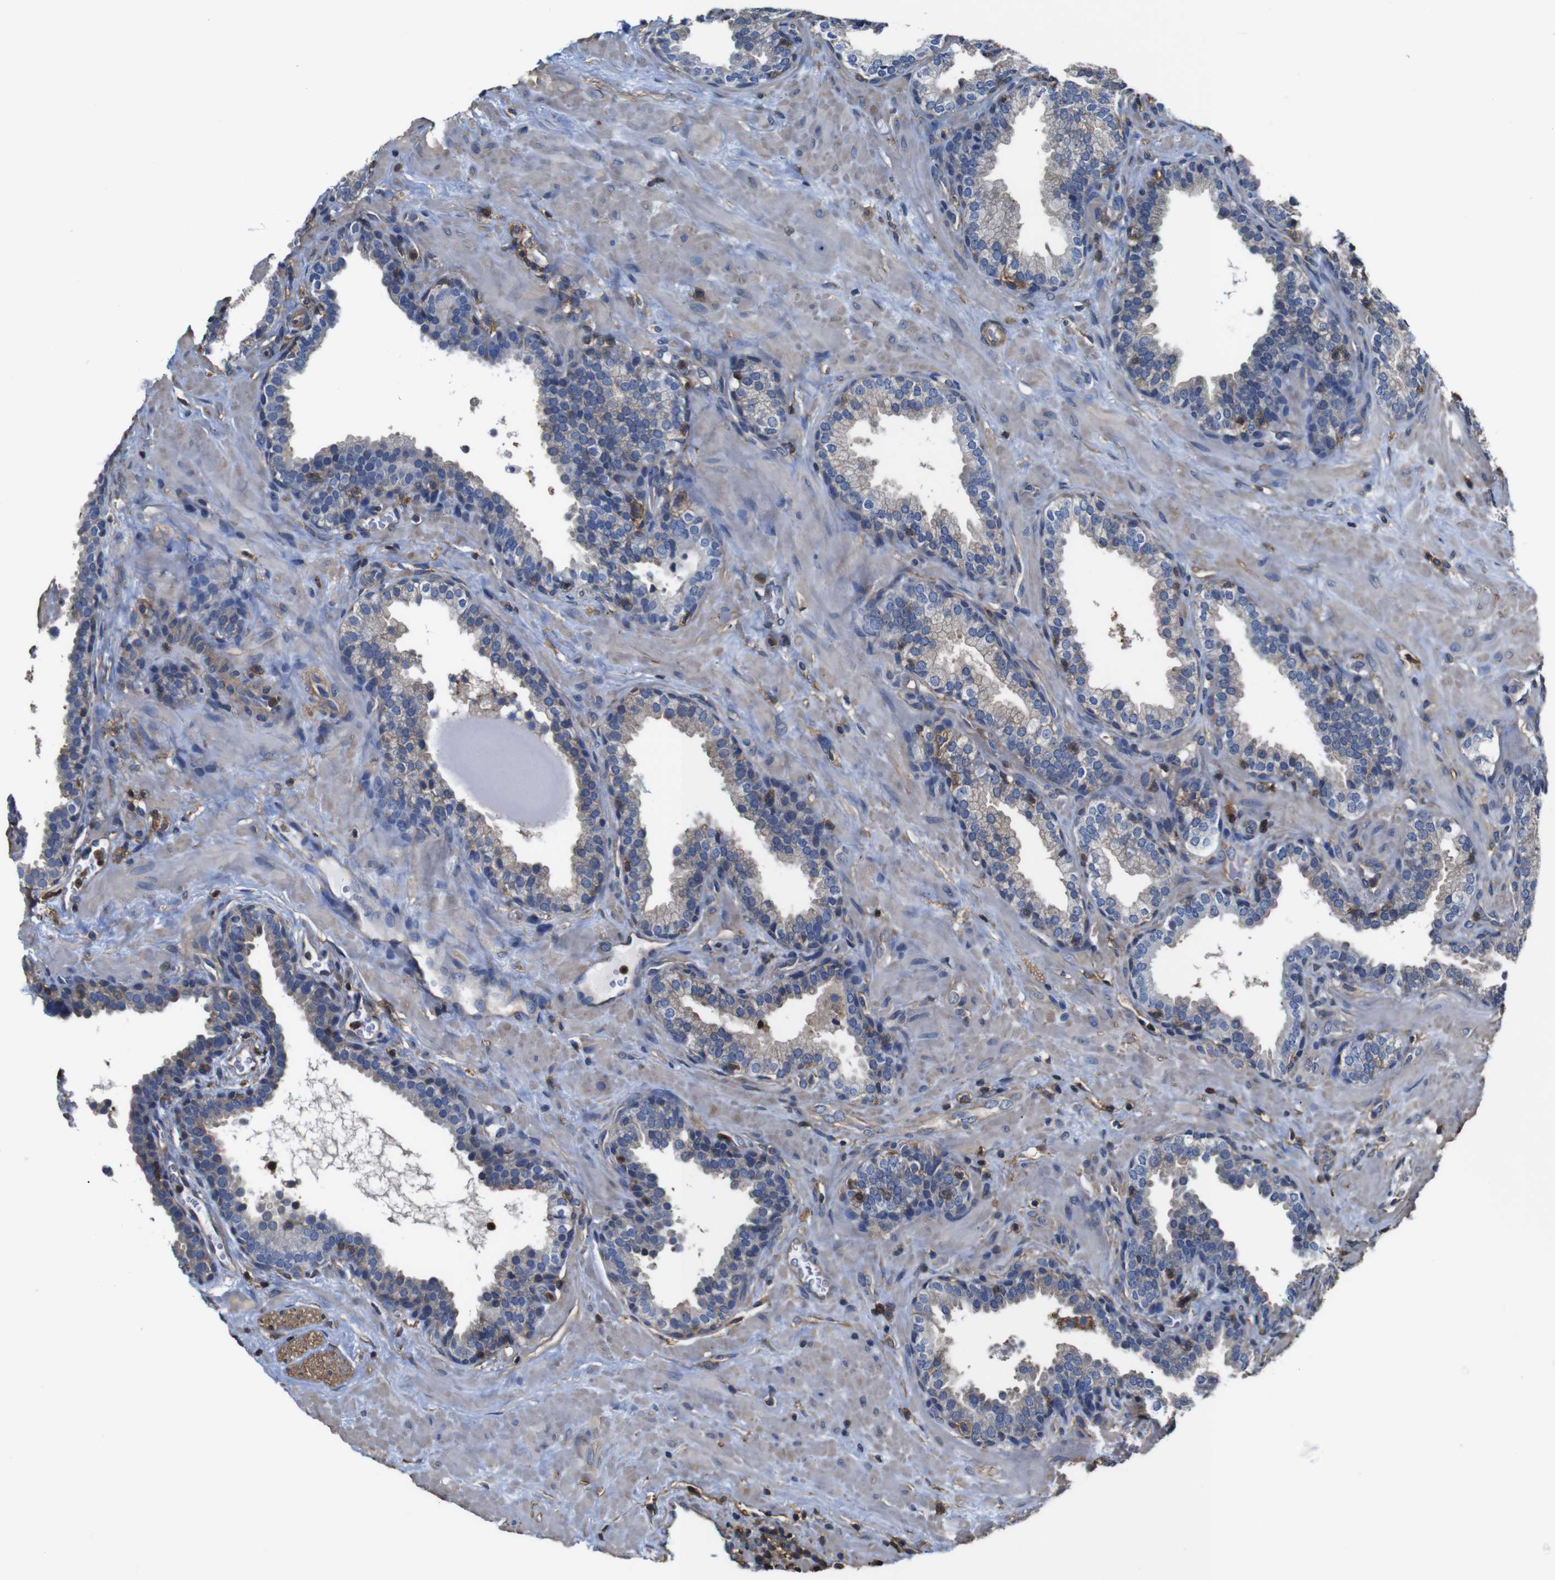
{"staining": {"intensity": "negative", "quantity": "none", "location": "none"}, "tissue": "prostate", "cell_type": "Glandular cells", "image_type": "normal", "snomed": [{"axis": "morphology", "description": "Normal tissue, NOS"}, {"axis": "topography", "description": "Prostate"}], "caption": "An IHC image of unremarkable prostate is shown. There is no staining in glandular cells of prostate. (Immunohistochemistry, brightfield microscopy, high magnification).", "gene": "PI4KA", "patient": {"sex": "male", "age": 51}}